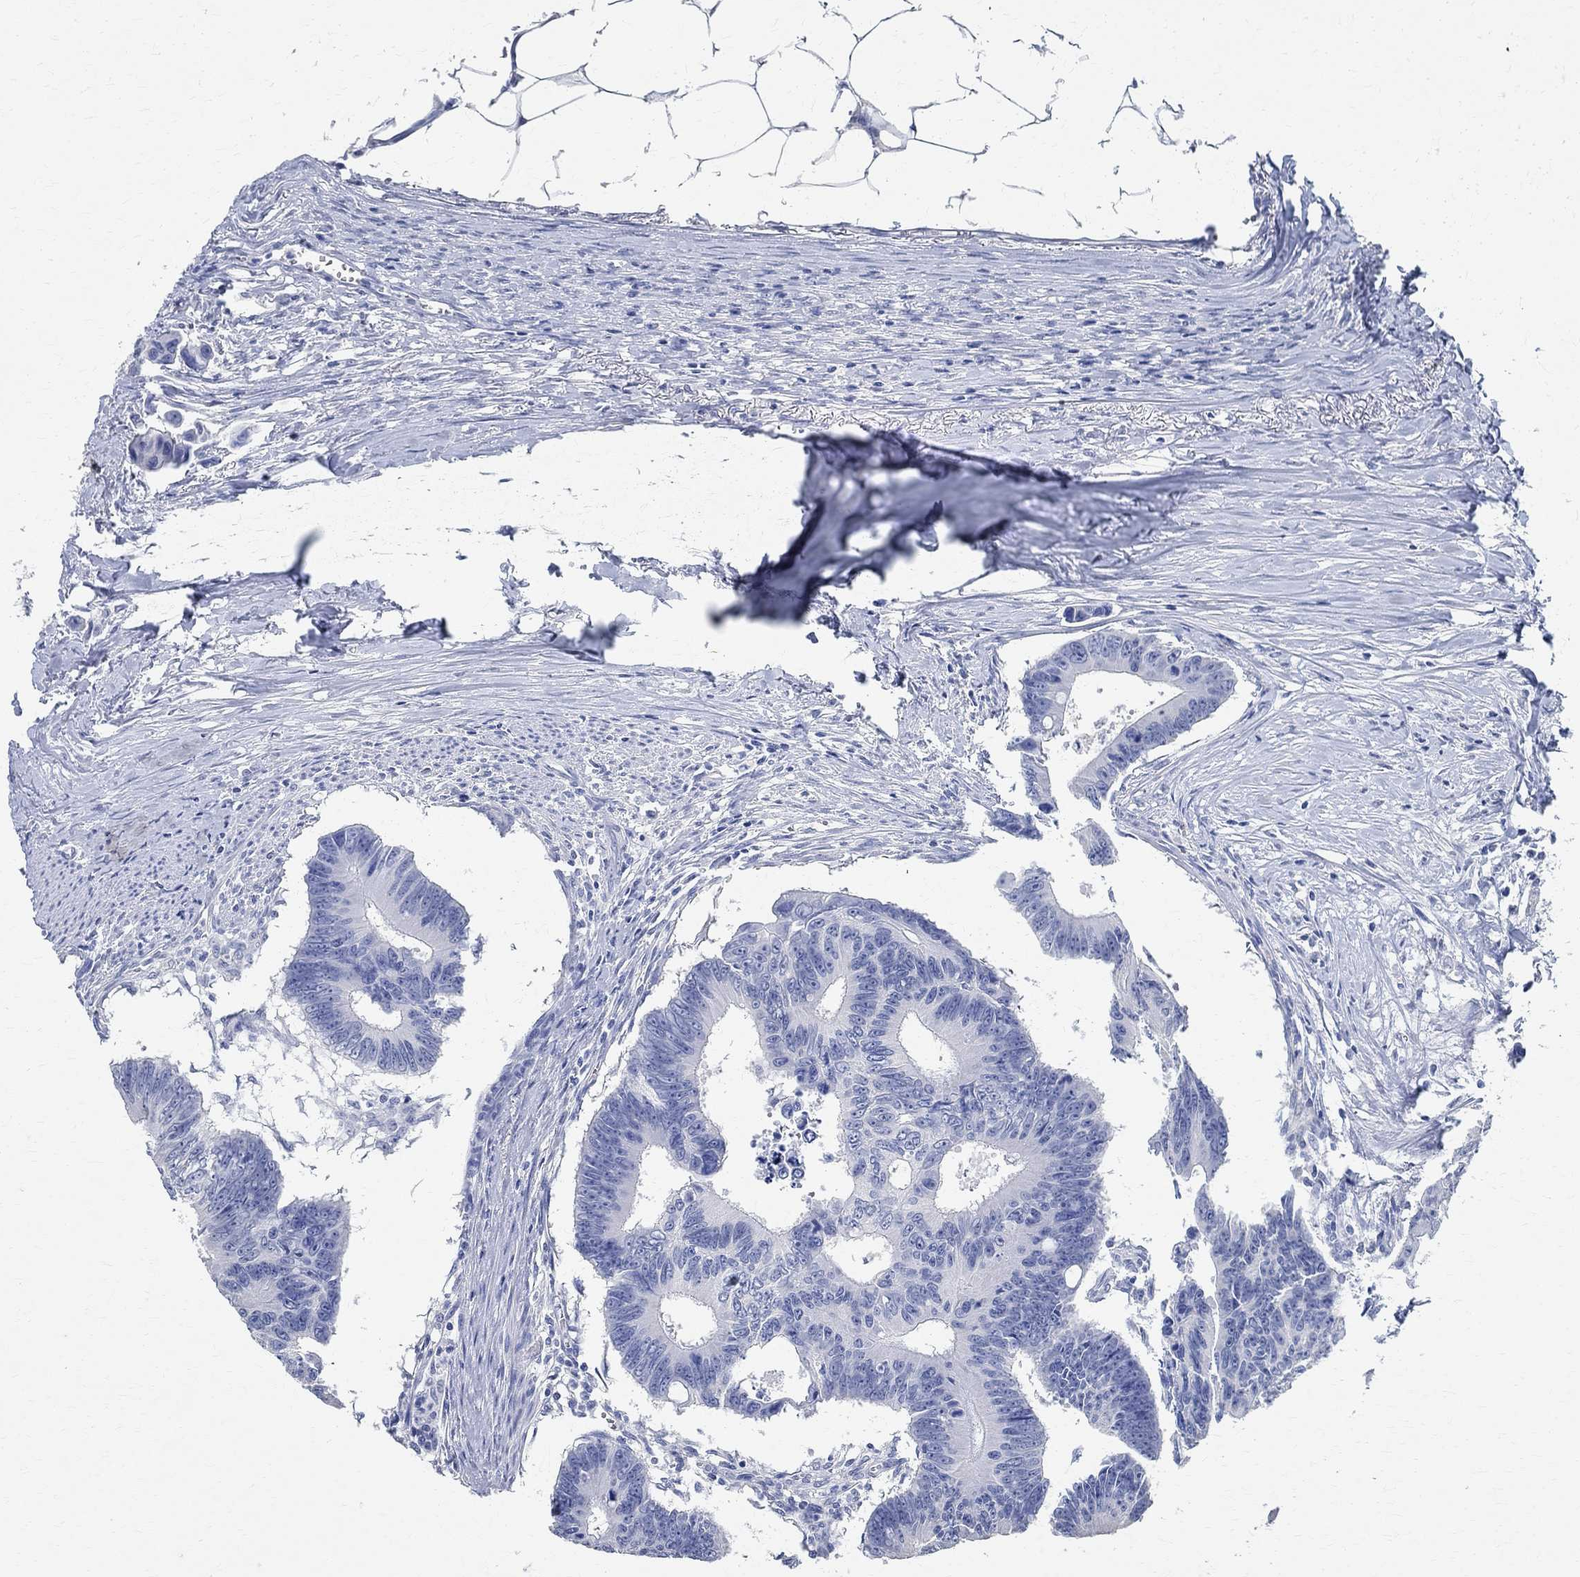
{"staining": {"intensity": "negative", "quantity": "none", "location": "none"}, "tissue": "colorectal cancer", "cell_type": "Tumor cells", "image_type": "cancer", "snomed": [{"axis": "morphology", "description": "Adenocarcinoma, NOS"}, {"axis": "topography", "description": "Colon"}], "caption": "High power microscopy histopathology image of an immunohistochemistry micrograph of colorectal adenocarcinoma, revealing no significant expression in tumor cells.", "gene": "TMEM221", "patient": {"sex": "male", "age": 70}}